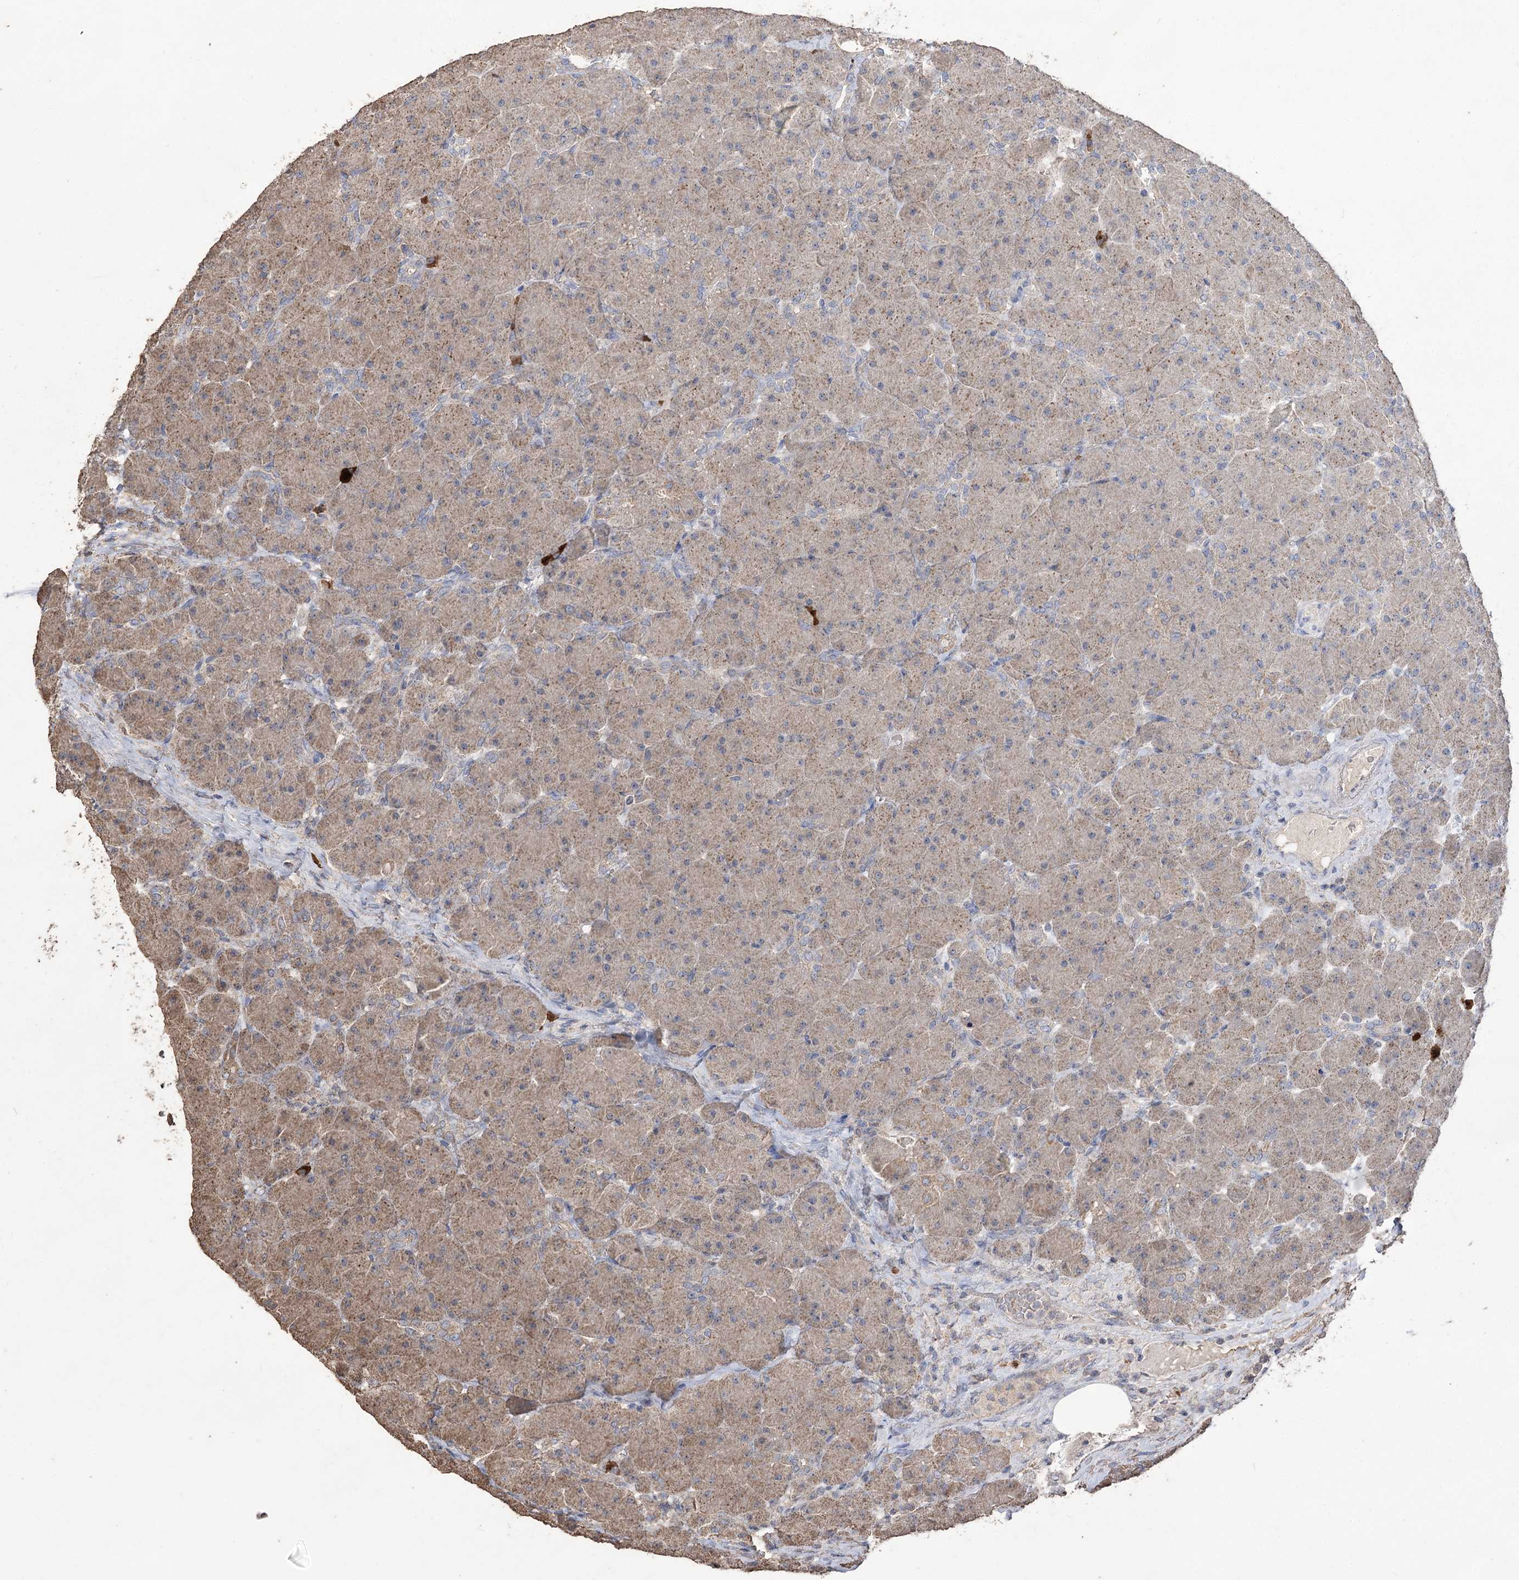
{"staining": {"intensity": "weak", "quantity": ">75%", "location": "cytoplasmic/membranous"}, "tissue": "pancreas", "cell_type": "Exocrine glandular cells", "image_type": "normal", "snomed": [{"axis": "morphology", "description": "Normal tissue, NOS"}, {"axis": "topography", "description": "Pancreas"}], "caption": "Approximately >75% of exocrine glandular cells in unremarkable human pancreas reveal weak cytoplasmic/membranous protein staining as visualized by brown immunohistochemical staining.", "gene": "IREB2", "patient": {"sex": "male", "age": 66}}